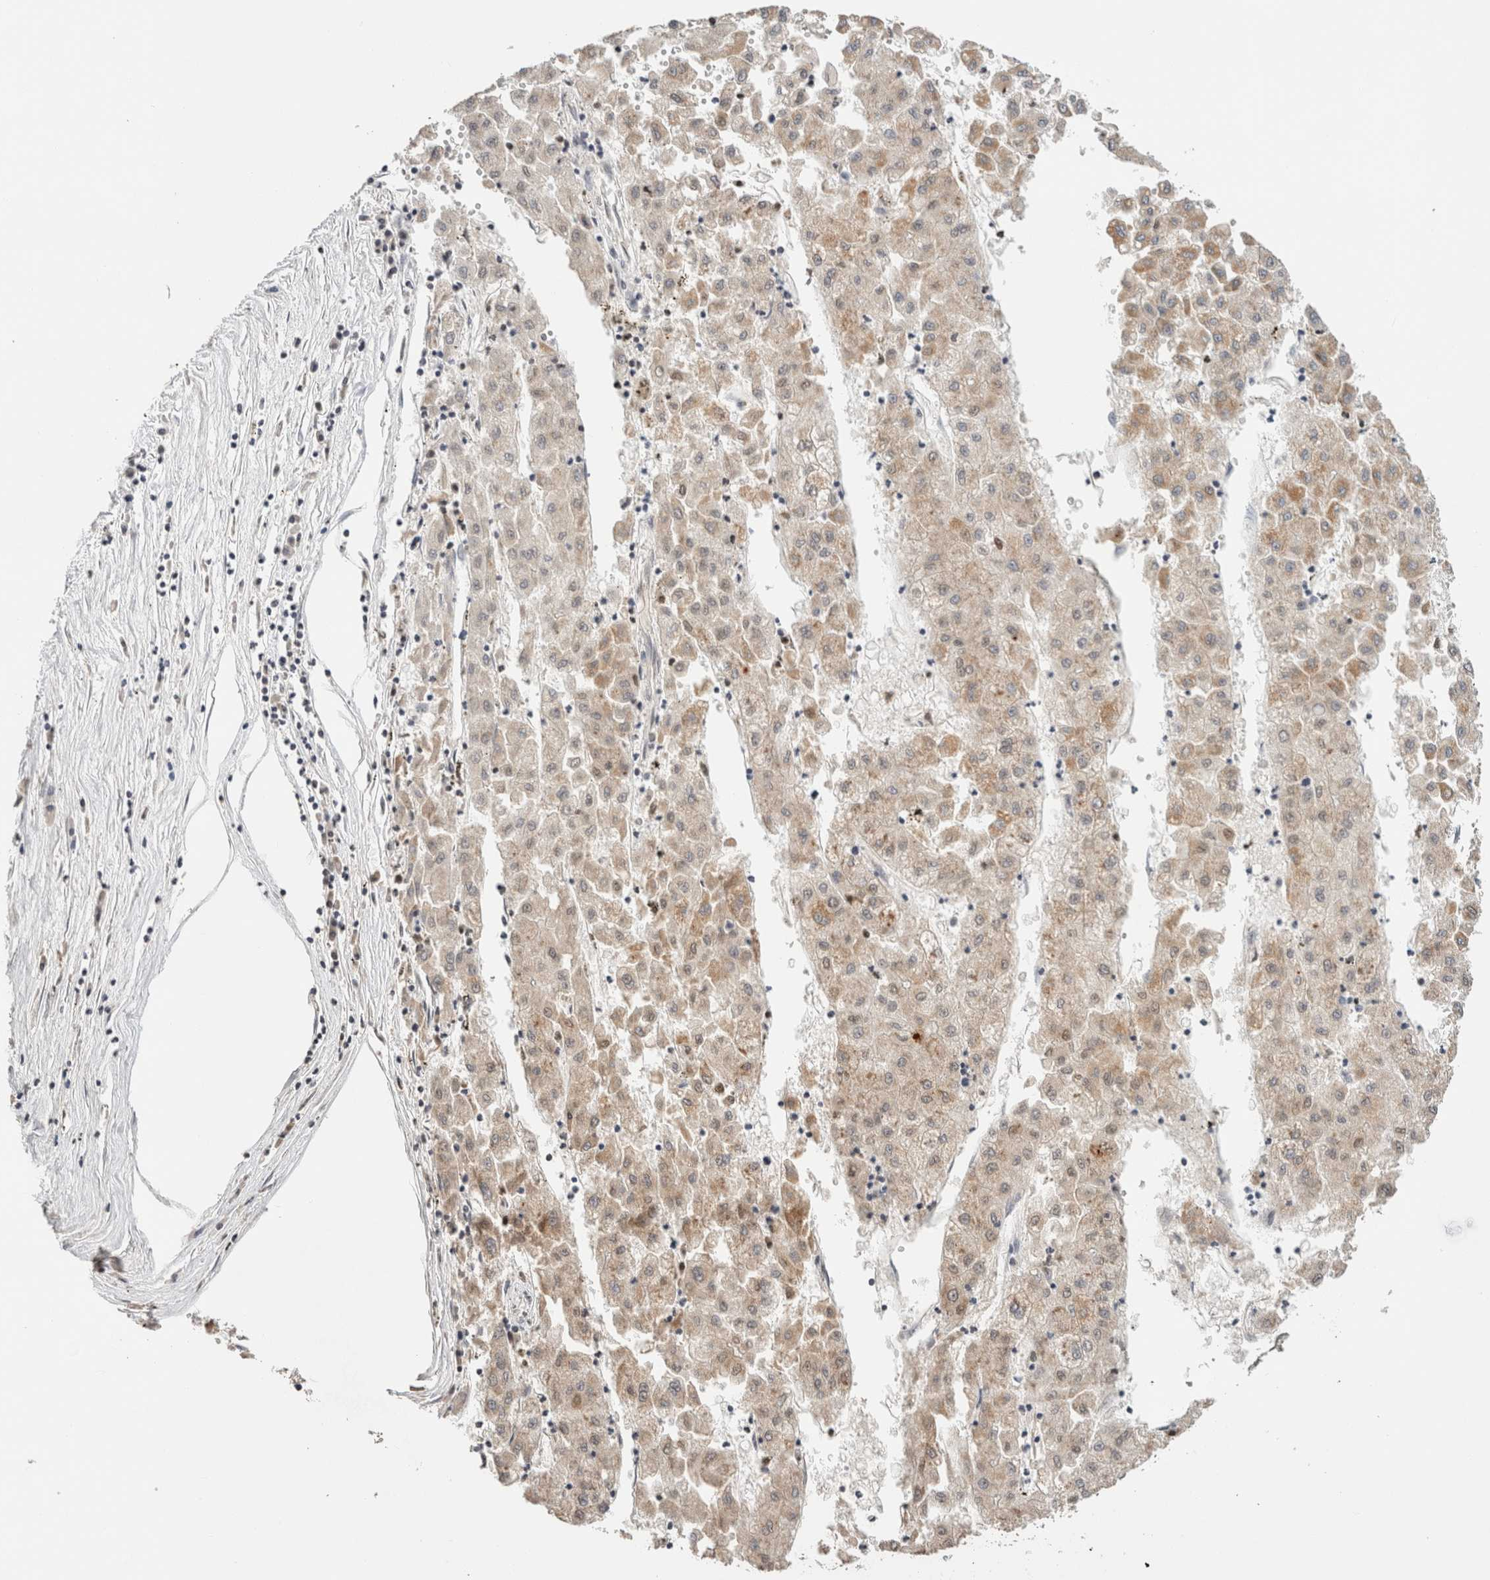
{"staining": {"intensity": "weak", "quantity": ">75%", "location": "cytoplasmic/membranous"}, "tissue": "liver cancer", "cell_type": "Tumor cells", "image_type": "cancer", "snomed": [{"axis": "morphology", "description": "Carcinoma, Hepatocellular, NOS"}, {"axis": "topography", "description": "Liver"}], "caption": "Liver cancer (hepatocellular carcinoma) stained for a protein (brown) reveals weak cytoplasmic/membranous positive positivity in about >75% of tumor cells.", "gene": "CRAT", "patient": {"sex": "male", "age": 72}}